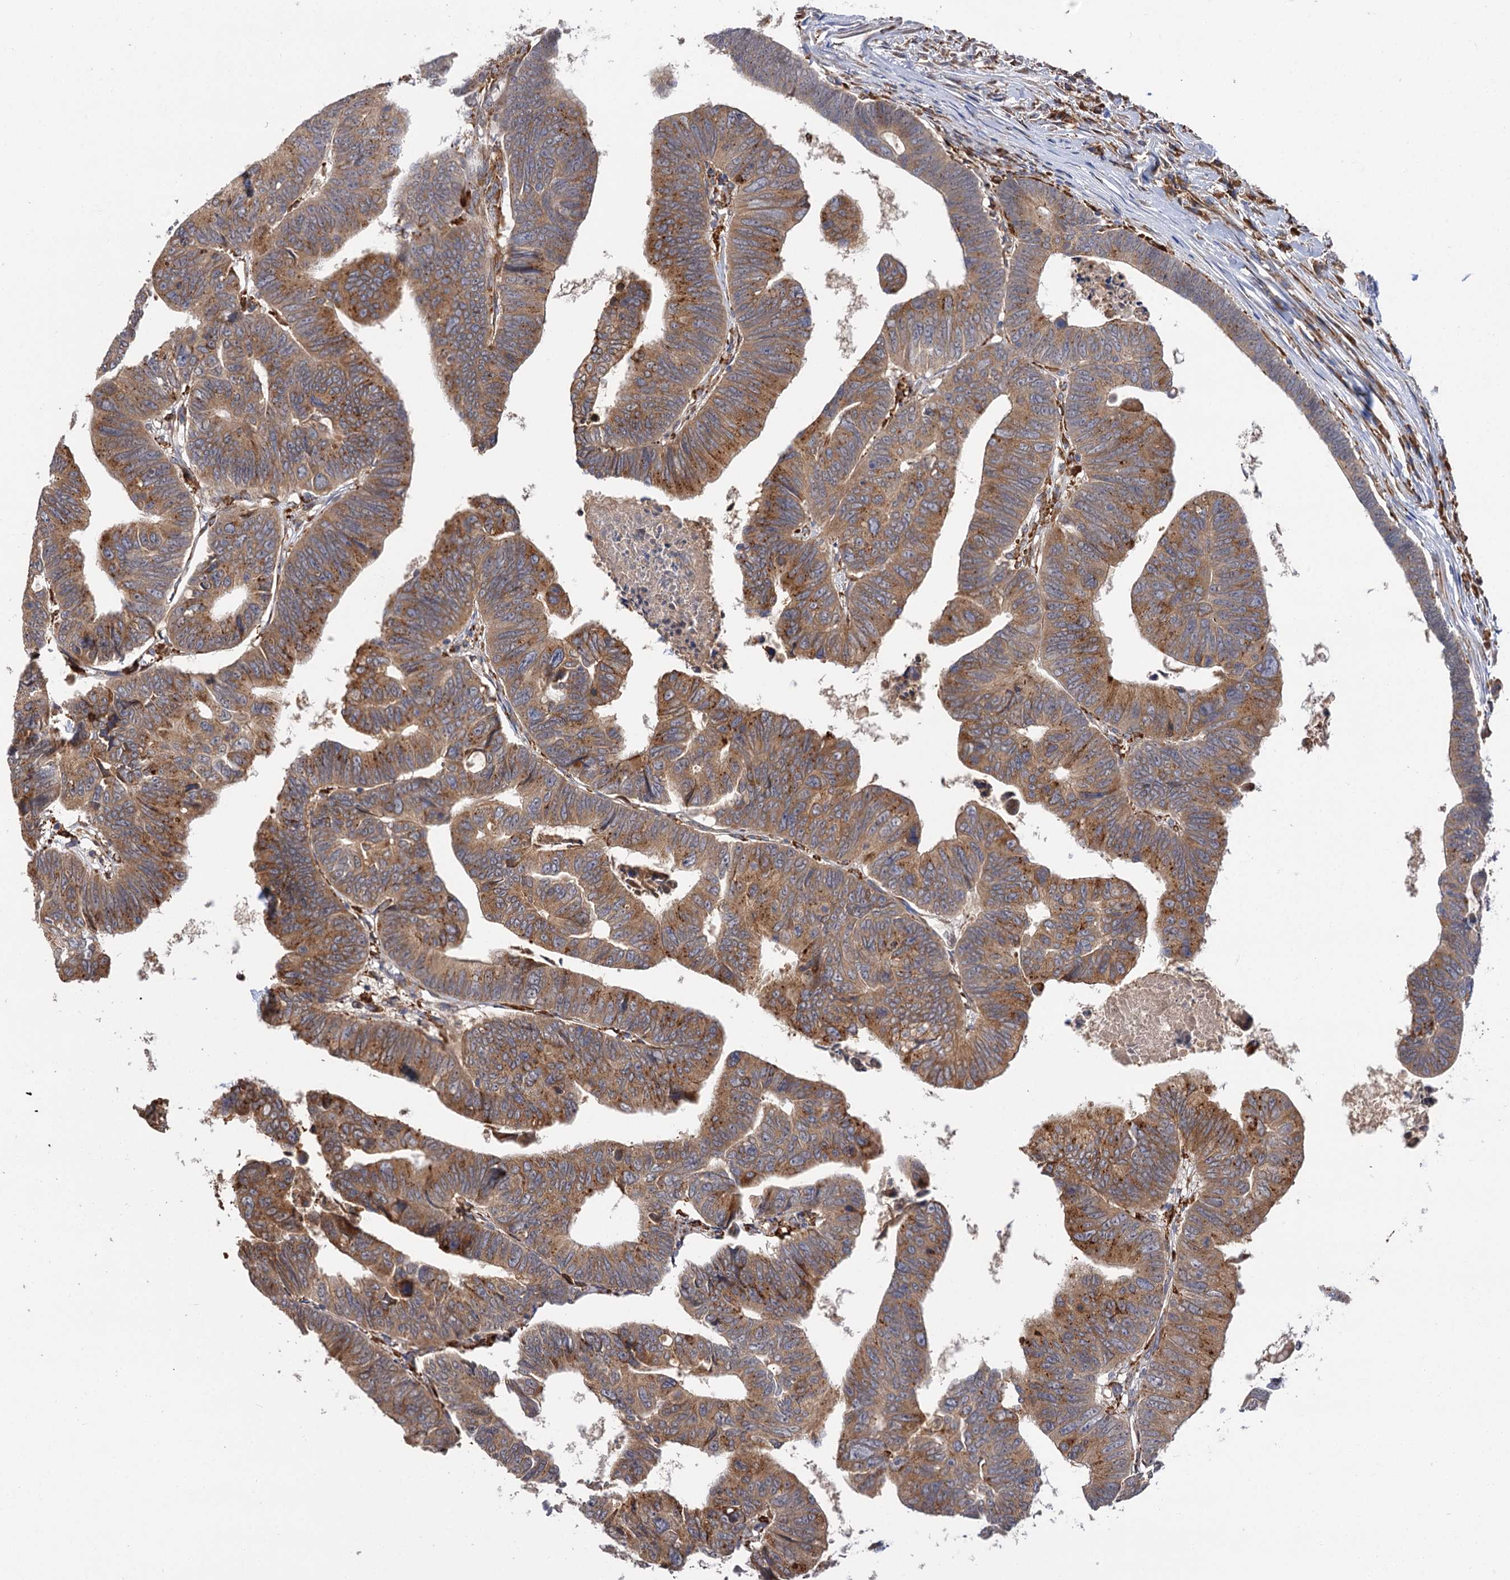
{"staining": {"intensity": "moderate", "quantity": ">75%", "location": "cytoplasmic/membranous"}, "tissue": "colorectal cancer", "cell_type": "Tumor cells", "image_type": "cancer", "snomed": [{"axis": "morphology", "description": "Adenocarcinoma, NOS"}, {"axis": "topography", "description": "Rectum"}], "caption": "Protein expression by IHC shows moderate cytoplasmic/membranous positivity in approximately >75% of tumor cells in adenocarcinoma (colorectal).", "gene": "PPIP5K2", "patient": {"sex": "female", "age": 65}}